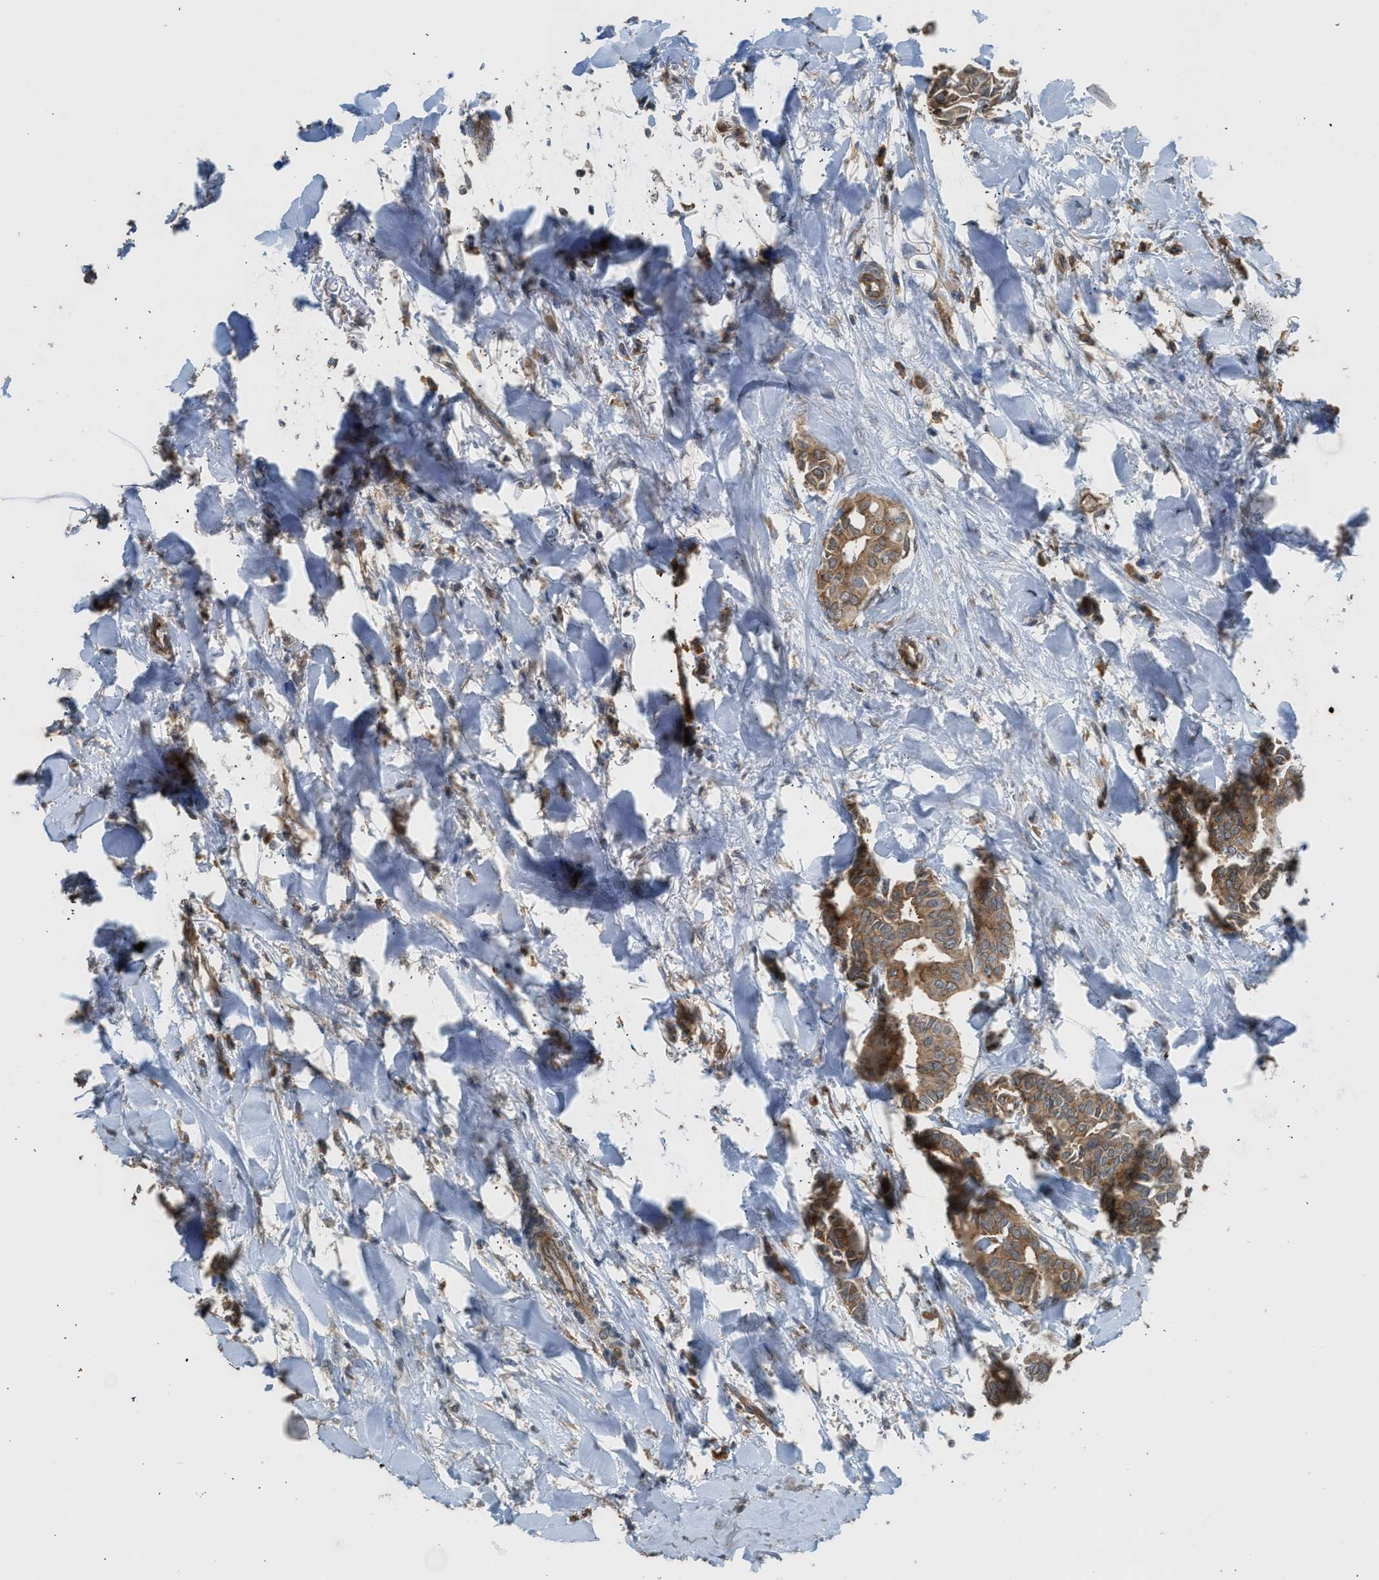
{"staining": {"intensity": "moderate", "quantity": ">75%", "location": "cytoplasmic/membranous"}, "tissue": "head and neck cancer", "cell_type": "Tumor cells", "image_type": "cancer", "snomed": [{"axis": "morphology", "description": "Adenocarcinoma, NOS"}, {"axis": "topography", "description": "Salivary gland"}, {"axis": "topography", "description": "Head-Neck"}], "caption": "High-magnification brightfield microscopy of head and neck cancer (adenocarcinoma) stained with DAB (3,3'-diaminobenzidine) (brown) and counterstained with hematoxylin (blue). tumor cells exhibit moderate cytoplasmic/membranous positivity is identified in approximately>75% of cells.", "gene": "HIP1R", "patient": {"sex": "female", "age": 59}}